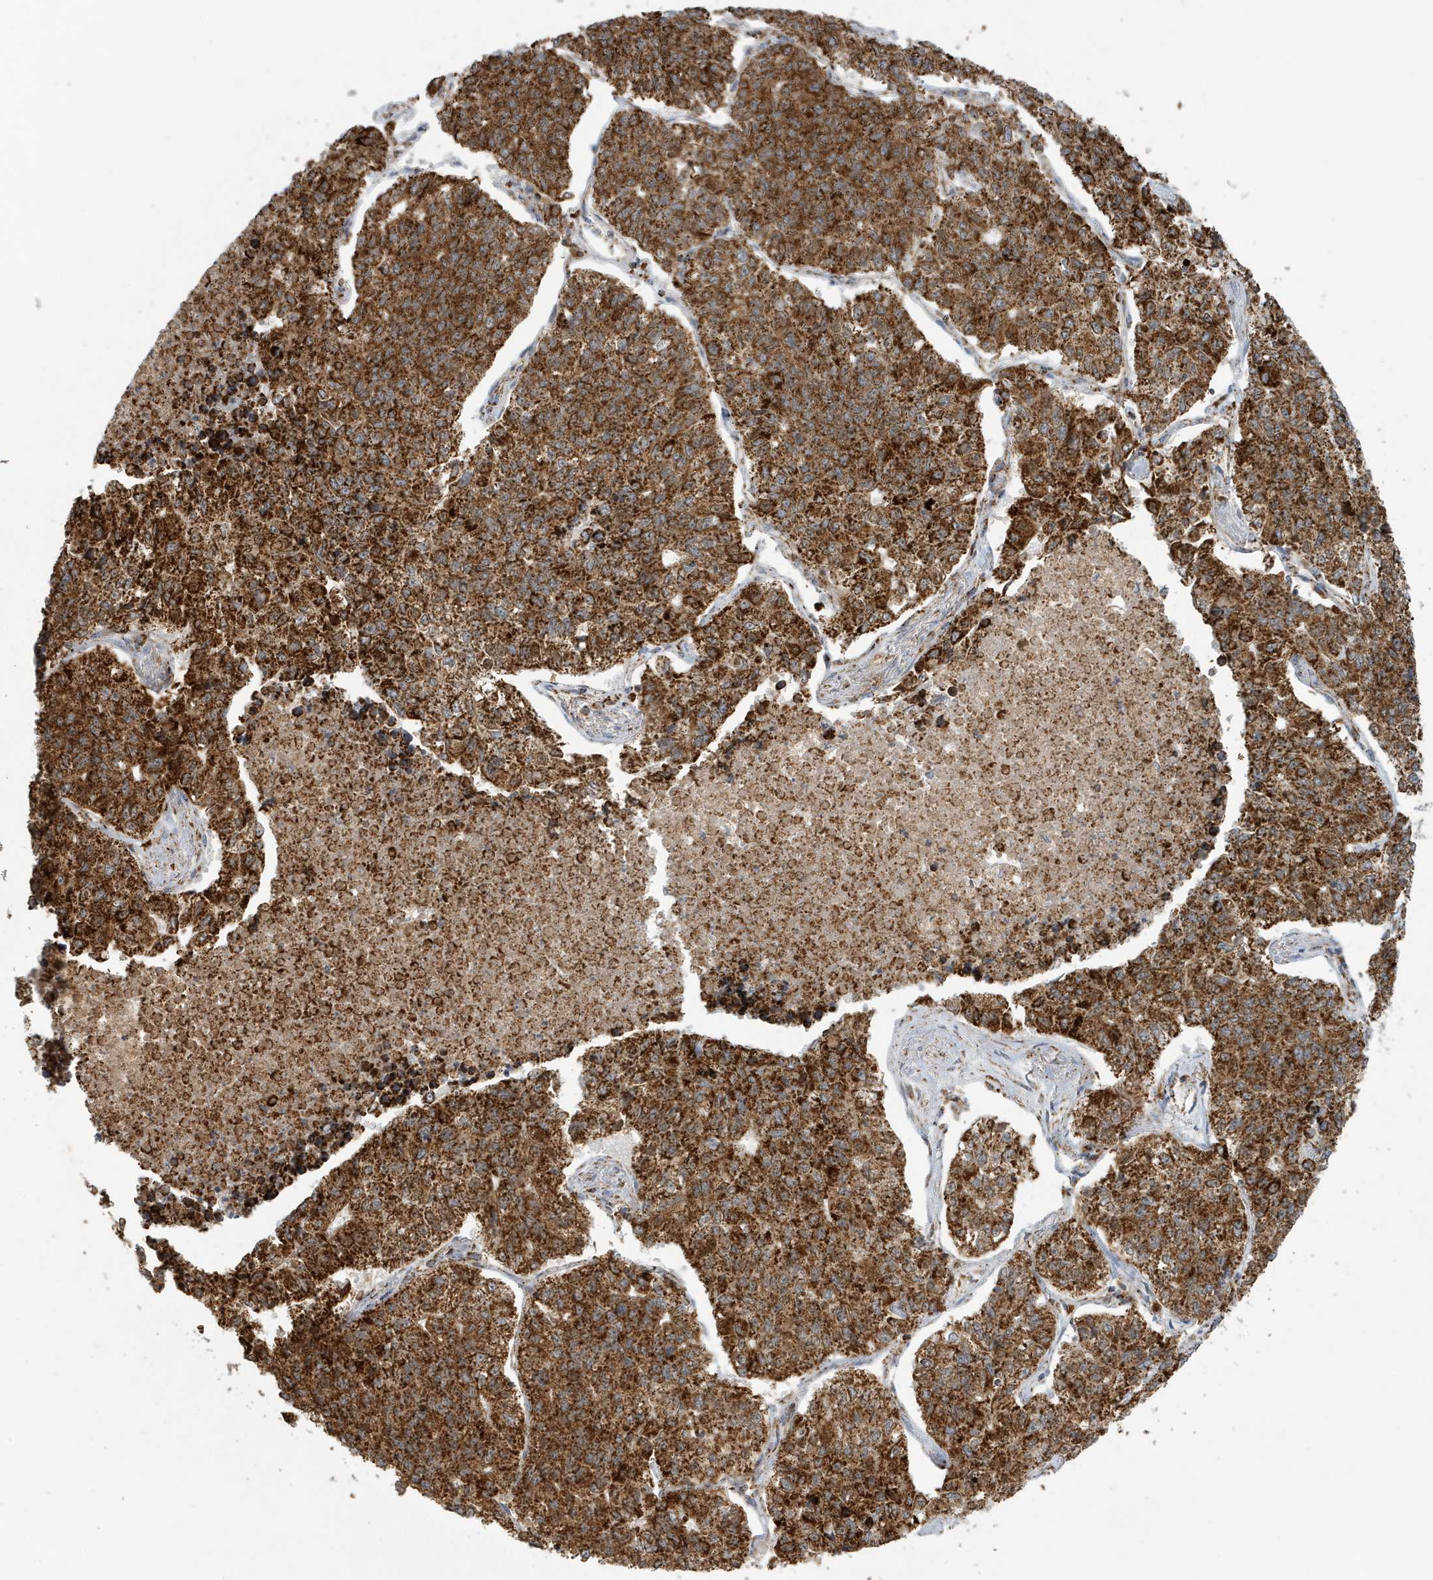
{"staining": {"intensity": "strong", "quantity": ">75%", "location": "cytoplasmic/membranous"}, "tissue": "lung cancer", "cell_type": "Tumor cells", "image_type": "cancer", "snomed": [{"axis": "morphology", "description": "Adenocarcinoma, NOS"}, {"axis": "topography", "description": "Lung"}], "caption": "There is high levels of strong cytoplasmic/membranous expression in tumor cells of lung cancer, as demonstrated by immunohistochemical staining (brown color).", "gene": "MAN1A1", "patient": {"sex": "male", "age": 49}}